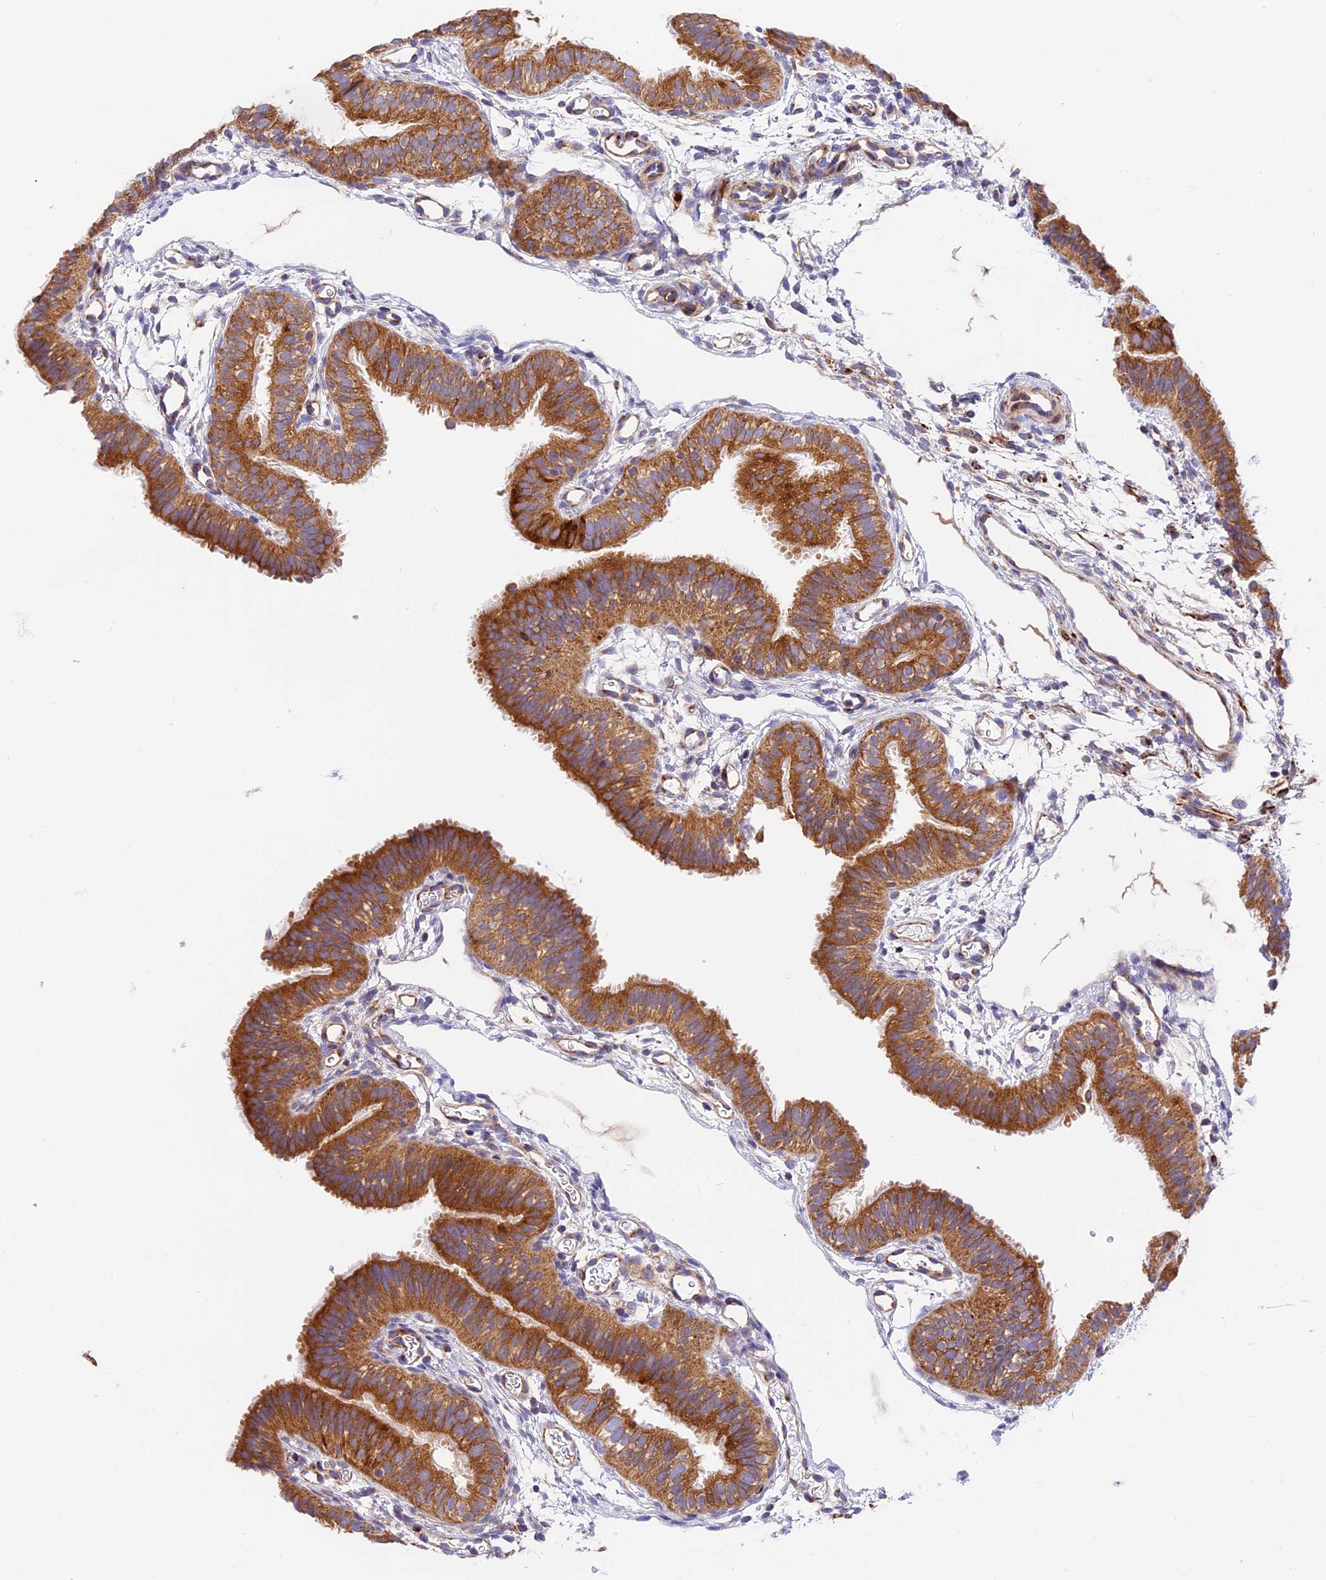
{"staining": {"intensity": "moderate", "quantity": ">75%", "location": "cytoplasmic/membranous"}, "tissue": "fallopian tube", "cell_type": "Glandular cells", "image_type": "normal", "snomed": [{"axis": "morphology", "description": "Normal tissue, NOS"}, {"axis": "topography", "description": "Fallopian tube"}], "caption": "Fallopian tube stained with DAB (3,3'-diaminobenzidine) IHC demonstrates medium levels of moderate cytoplasmic/membranous staining in about >75% of glandular cells.", "gene": "MRAS", "patient": {"sex": "female", "age": 35}}